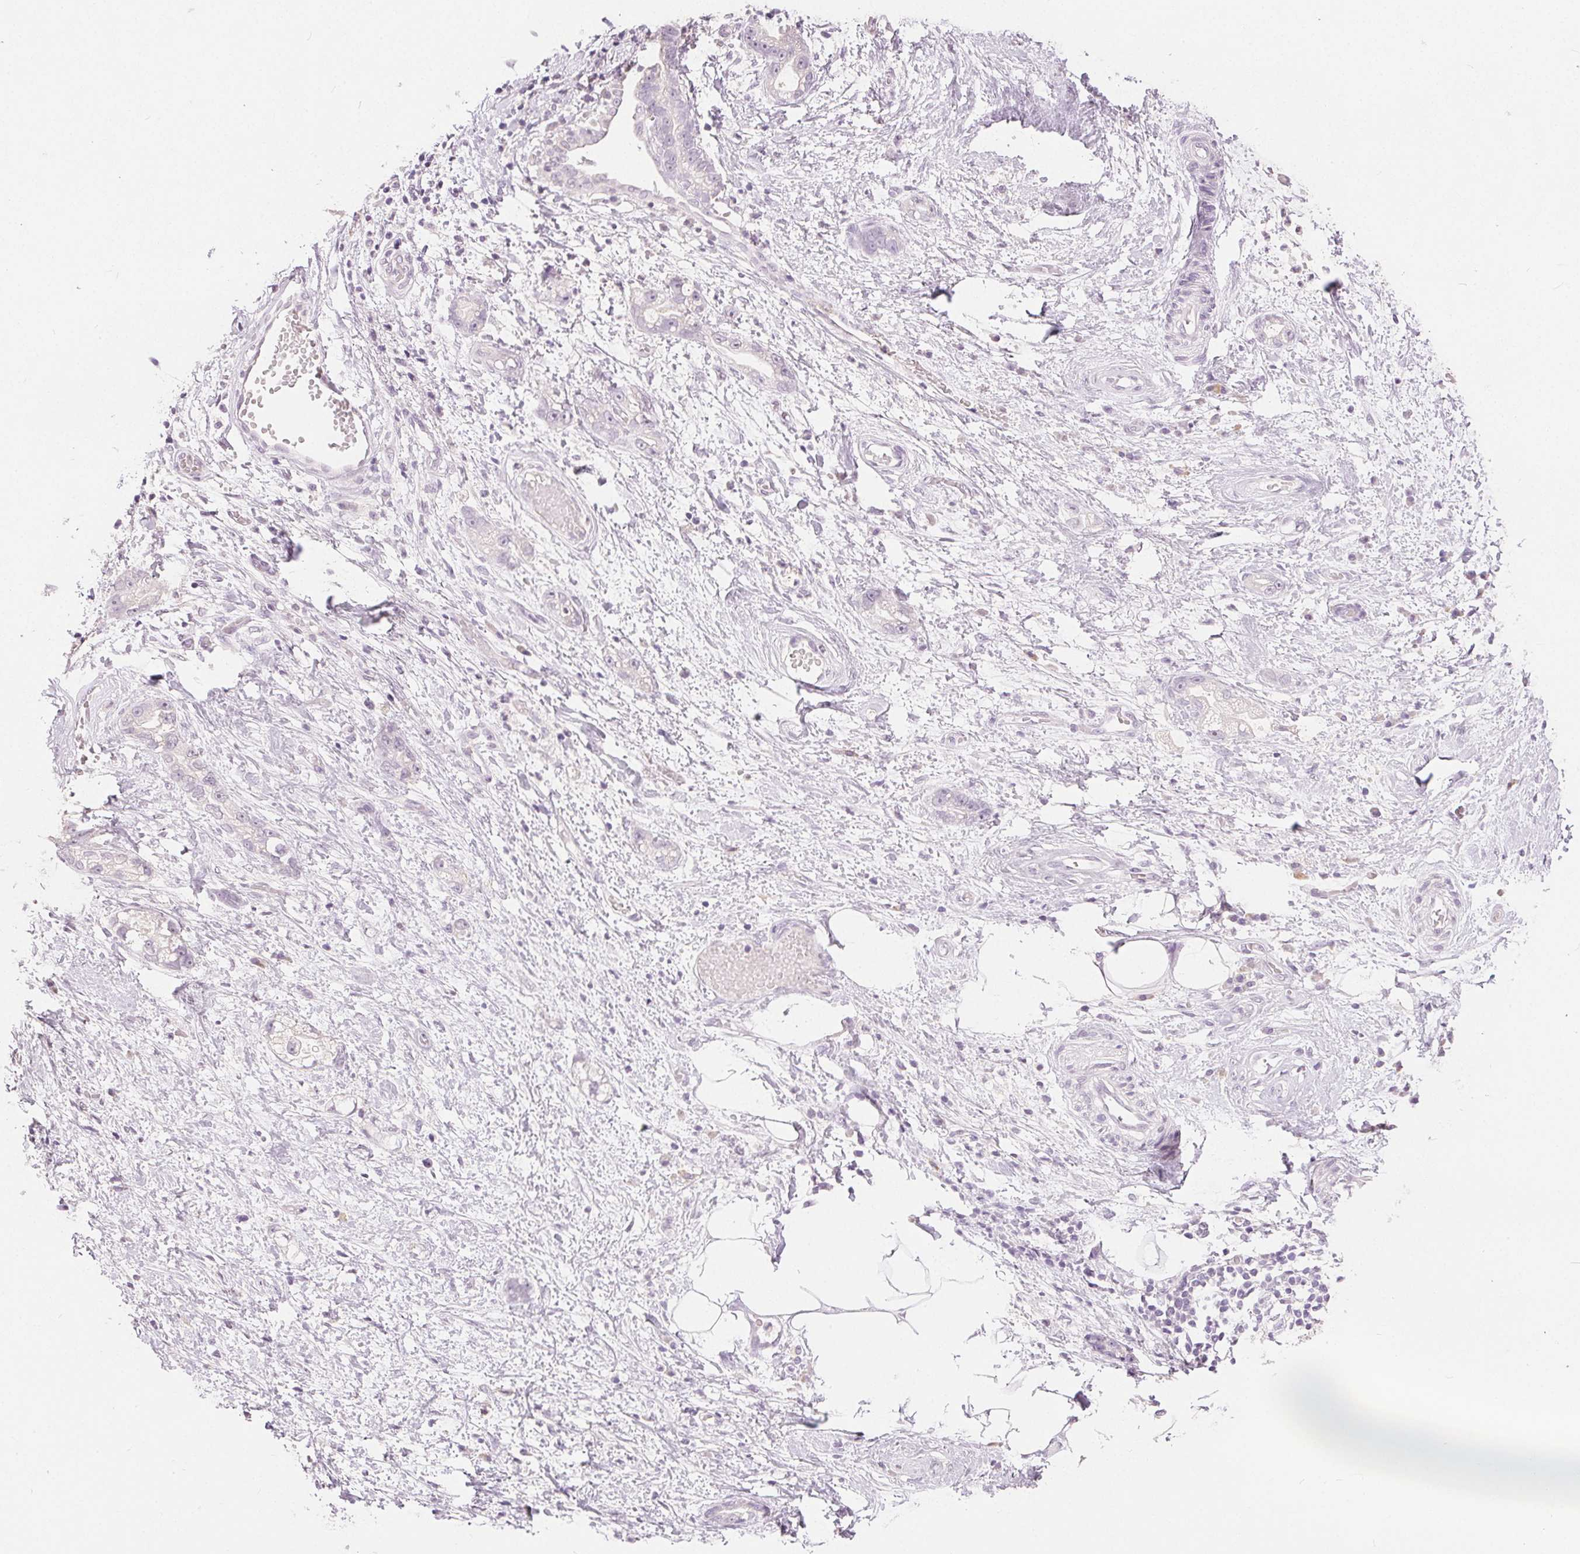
{"staining": {"intensity": "negative", "quantity": "none", "location": "none"}, "tissue": "stomach cancer", "cell_type": "Tumor cells", "image_type": "cancer", "snomed": [{"axis": "morphology", "description": "Adenocarcinoma, NOS"}, {"axis": "topography", "description": "Stomach"}], "caption": "Stomach cancer (adenocarcinoma) was stained to show a protein in brown. There is no significant staining in tumor cells.", "gene": "CA12", "patient": {"sex": "male", "age": 55}}